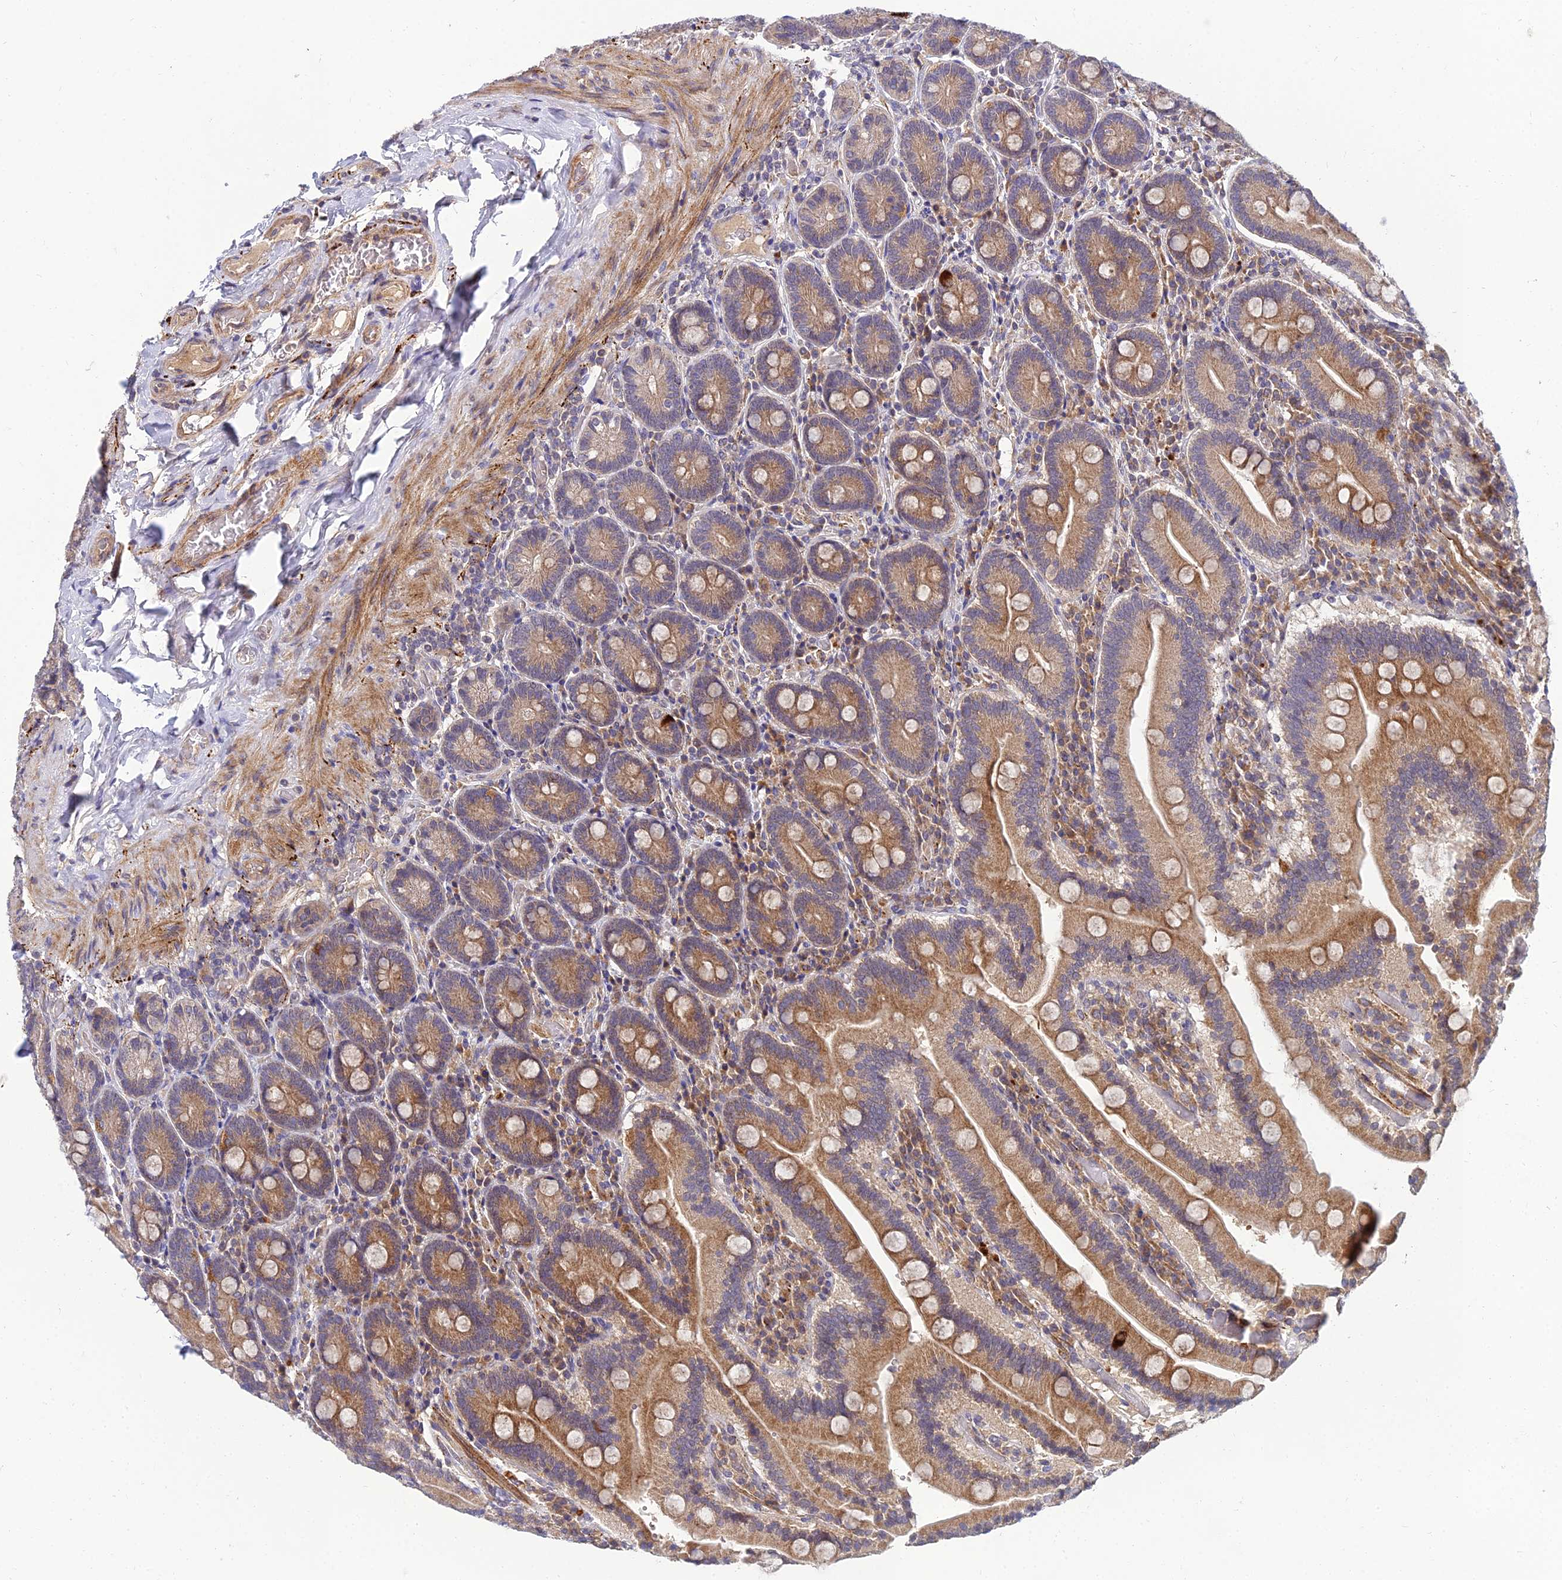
{"staining": {"intensity": "strong", "quantity": ">75%", "location": "cytoplasmic/membranous"}, "tissue": "duodenum", "cell_type": "Glandular cells", "image_type": "normal", "snomed": [{"axis": "morphology", "description": "Normal tissue, NOS"}, {"axis": "topography", "description": "Duodenum"}], "caption": "Duodenum stained with DAB IHC displays high levels of strong cytoplasmic/membranous staining in approximately >75% of glandular cells.", "gene": "NPY", "patient": {"sex": "female", "age": 62}}